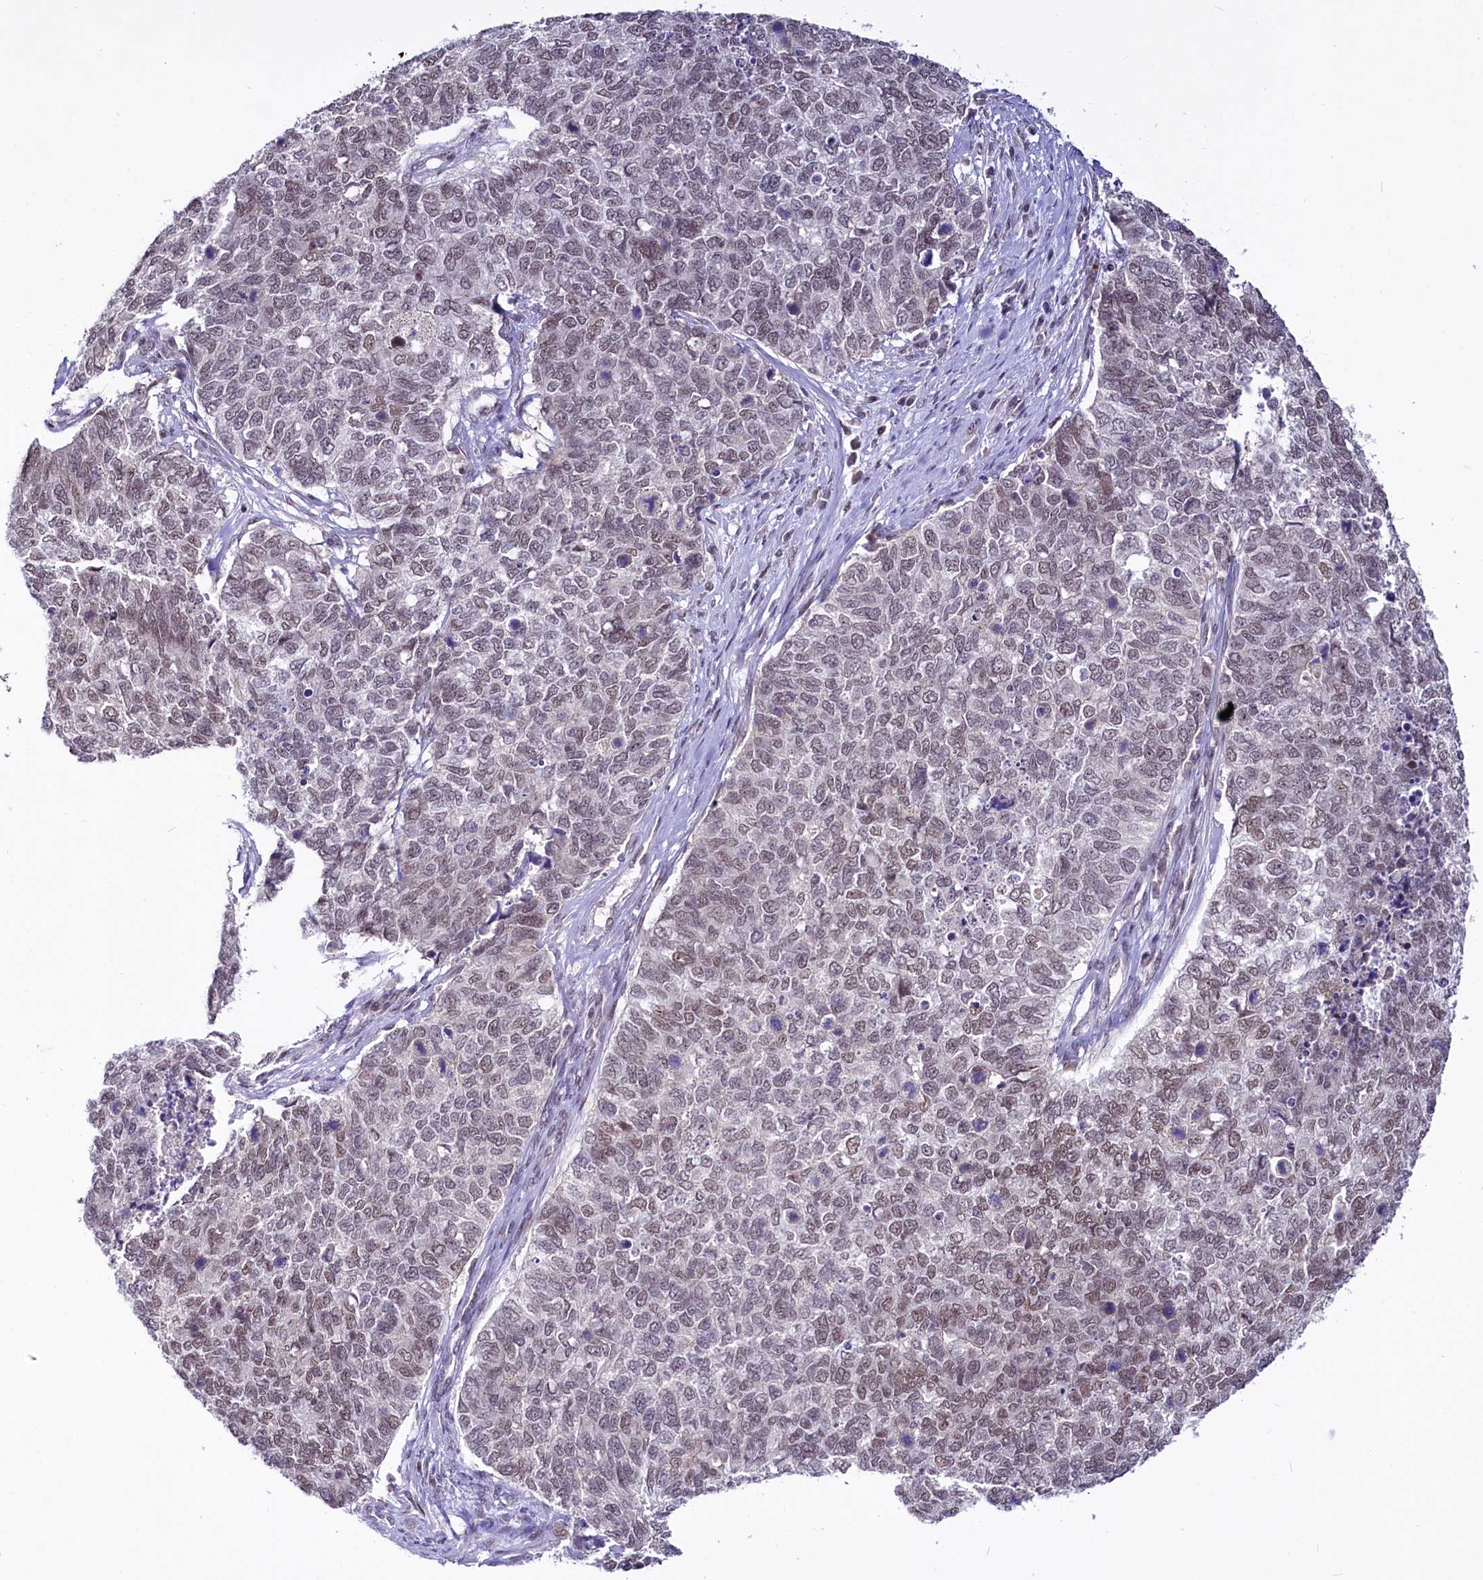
{"staining": {"intensity": "weak", "quantity": "<25%", "location": "nuclear"}, "tissue": "cervical cancer", "cell_type": "Tumor cells", "image_type": "cancer", "snomed": [{"axis": "morphology", "description": "Squamous cell carcinoma, NOS"}, {"axis": "topography", "description": "Cervix"}], "caption": "Tumor cells show no significant protein positivity in cervical cancer (squamous cell carcinoma).", "gene": "SCAF11", "patient": {"sex": "female", "age": 63}}